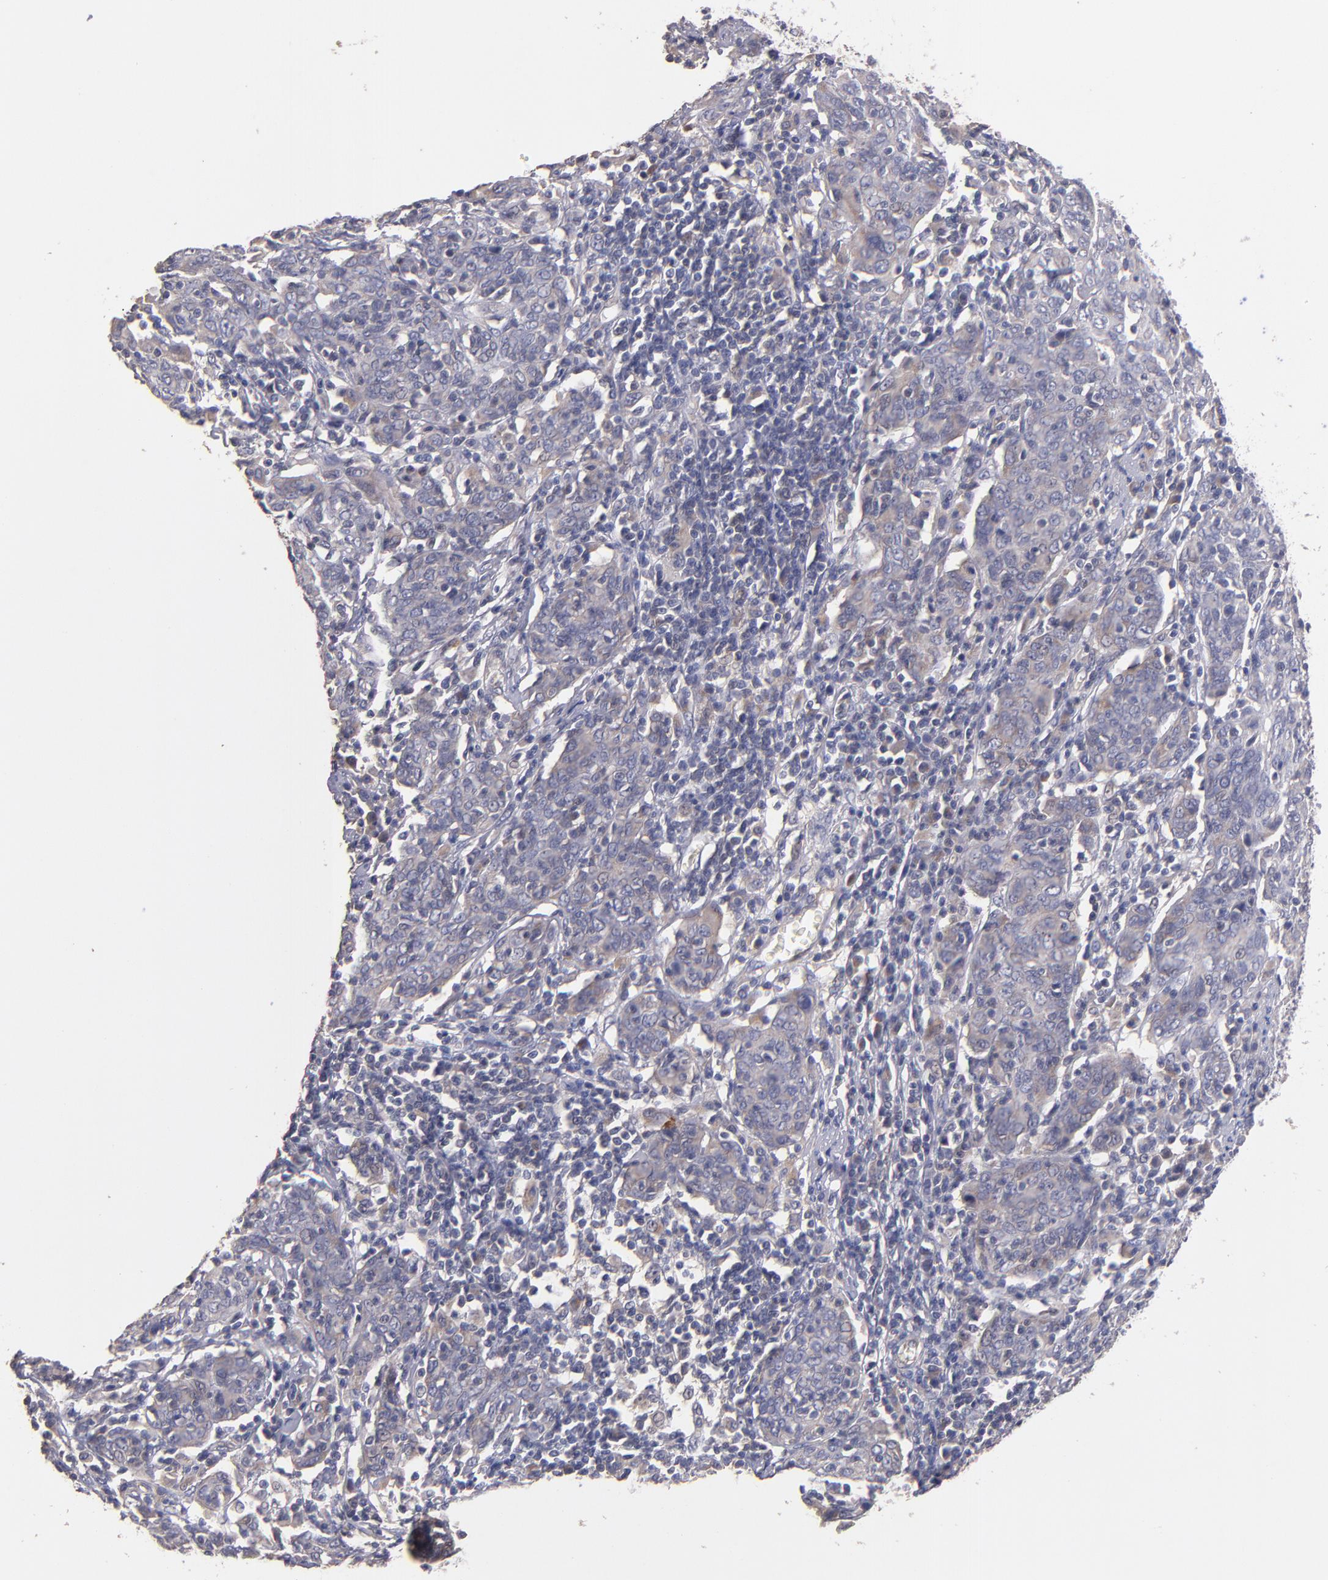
{"staining": {"intensity": "moderate", "quantity": ">75%", "location": "cytoplasmic/membranous"}, "tissue": "cervical cancer", "cell_type": "Tumor cells", "image_type": "cancer", "snomed": [{"axis": "morphology", "description": "Normal tissue, NOS"}, {"axis": "morphology", "description": "Squamous cell carcinoma, NOS"}, {"axis": "topography", "description": "Cervix"}], "caption": "A histopathology image of squamous cell carcinoma (cervical) stained for a protein shows moderate cytoplasmic/membranous brown staining in tumor cells. Nuclei are stained in blue.", "gene": "MAGEE1", "patient": {"sex": "female", "age": 67}}